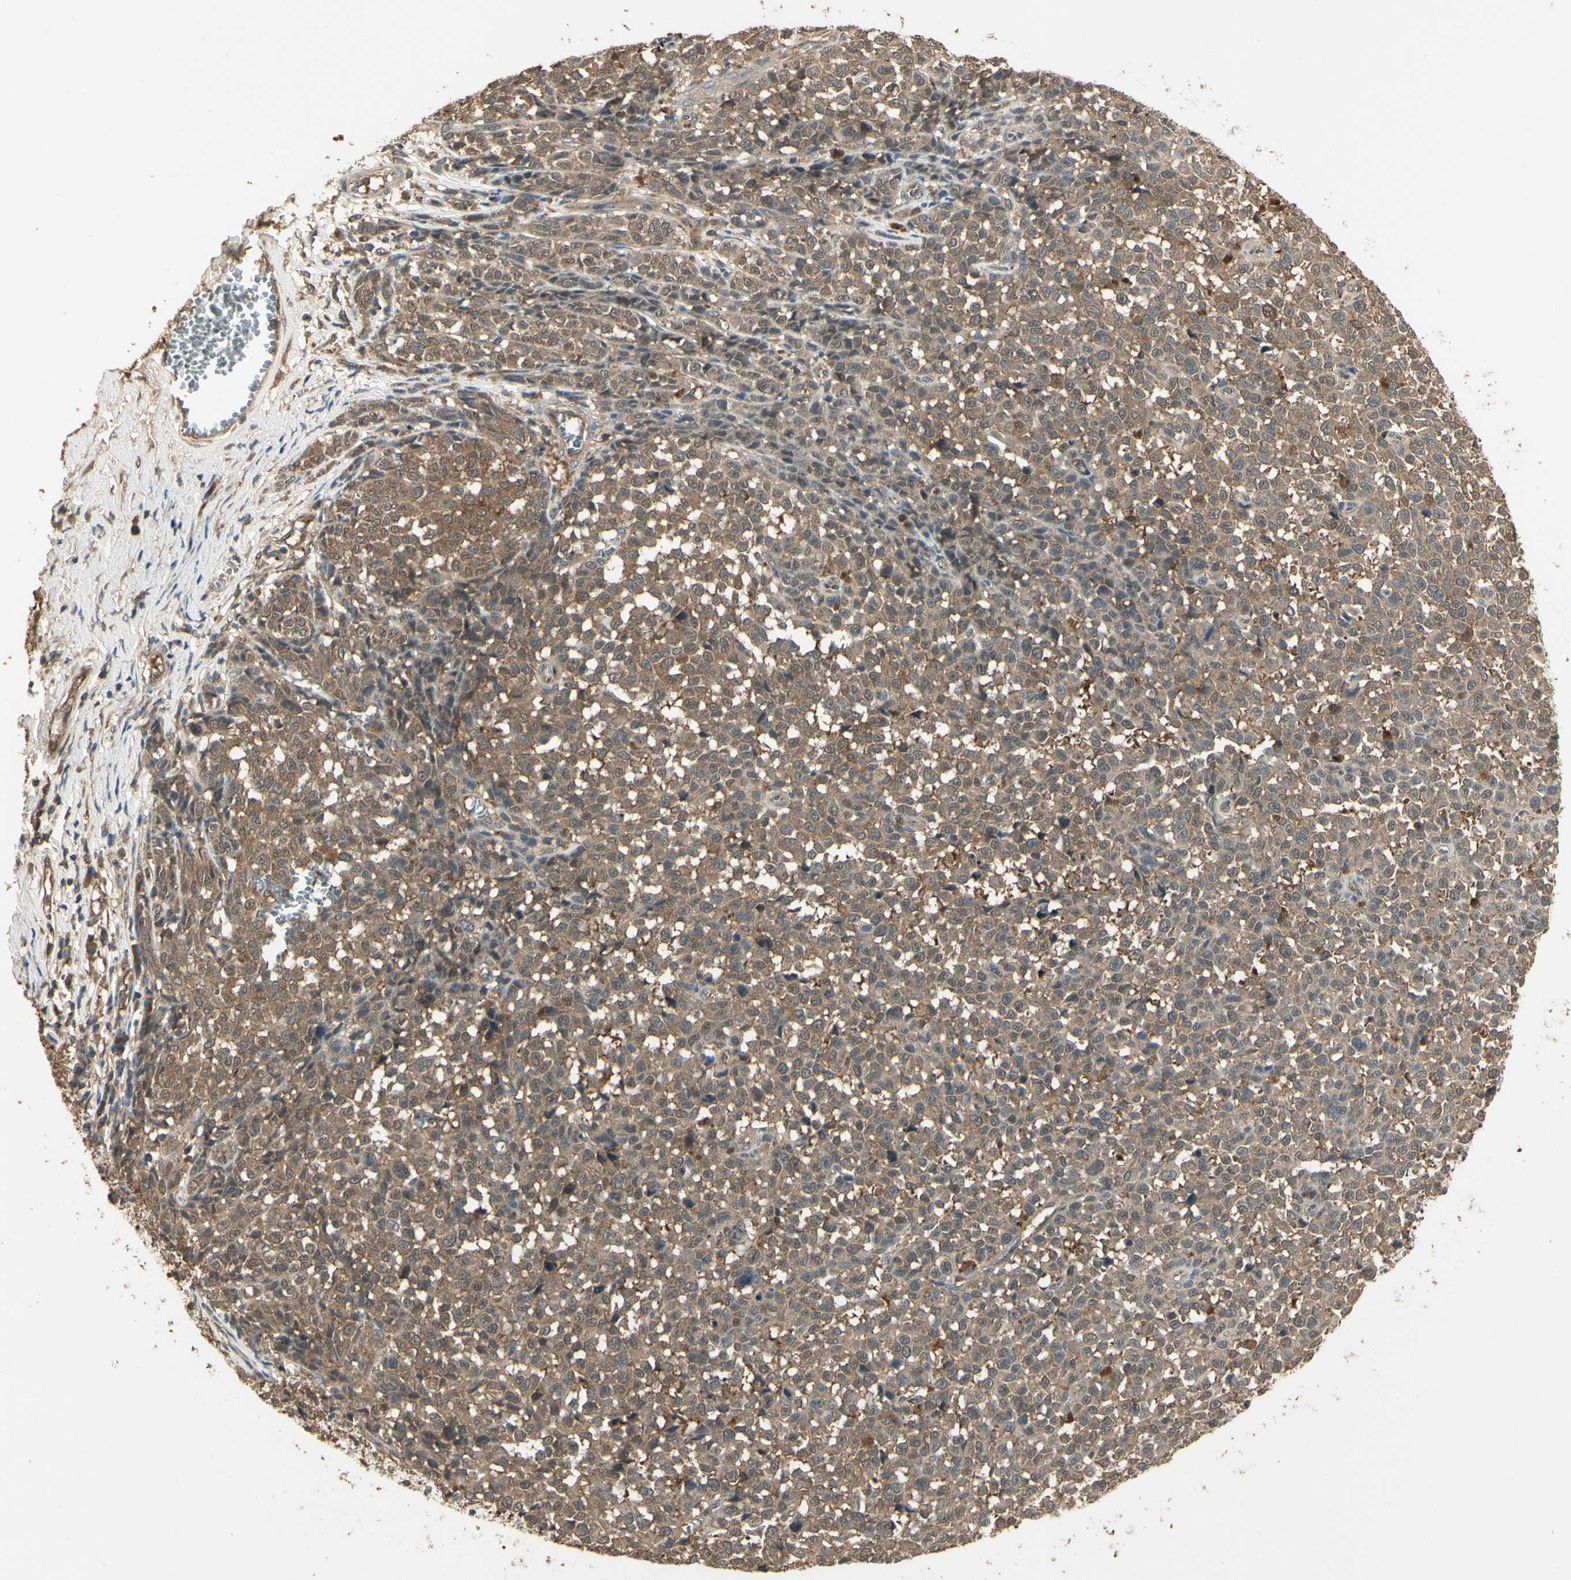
{"staining": {"intensity": "moderate", "quantity": ">75%", "location": "cytoplasmic/membranous"}, "tissue": "melanoma", "cell_type": "Tumor cells", "image_type": "cancer", "snomed": [{"axis": "morphology", "description": "Malignant melanoma, NOS"}, {"axis": "topography", "description": "Skin"}], "caption": "This micrograph displays malignant melanoma stained with immunohistochemistry to label a protein in brown. The cytoplasmic/membranous of tumor cells show moderate positivity for the protein. Nuclei are counter-stained blue.", "gene": "CCT7", "patient": {"sex": "female", "age": 82}}